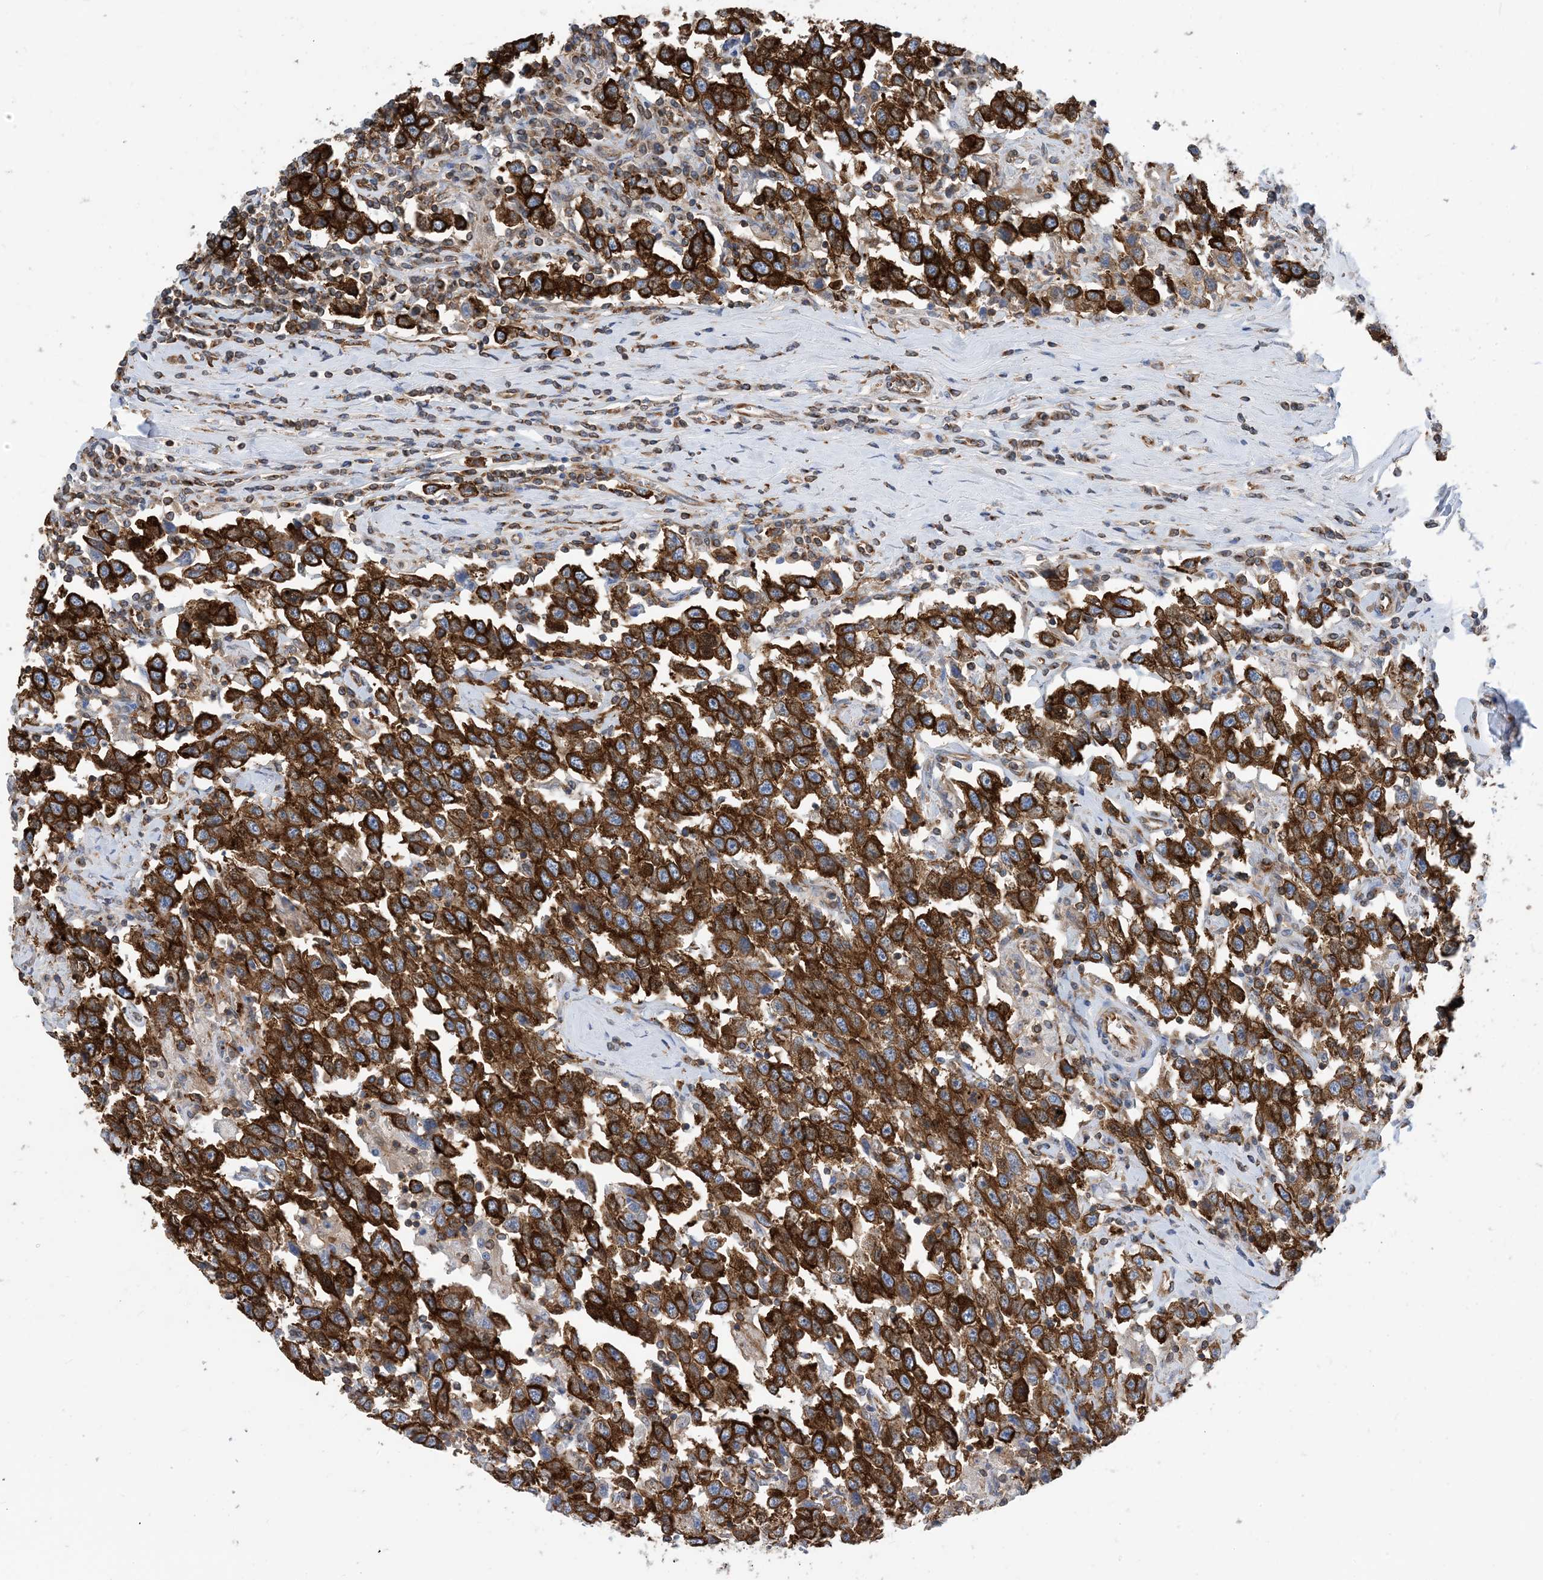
{"staining": {"intensity": "strong", "quantity": ">75%", "location": "cytoplasmic/membranous"}, "tissue": "testis cancer", "cell_type": "Tumor cells", "image_type": "cancer", "snomed": [{"axis": "morphology", "description": "Seminoma, NOS"}, {"axis": "topography", "description": "Testis"}], "caption": "Testis seminoma stained with DAB immunohistochemistry demonstrates high levels of strong cytoplasmic/membranous positivity in about >75% of tumor cells.", "gene": "DYNC1LI1", "patient": {"sex": "male", "age": 41}}